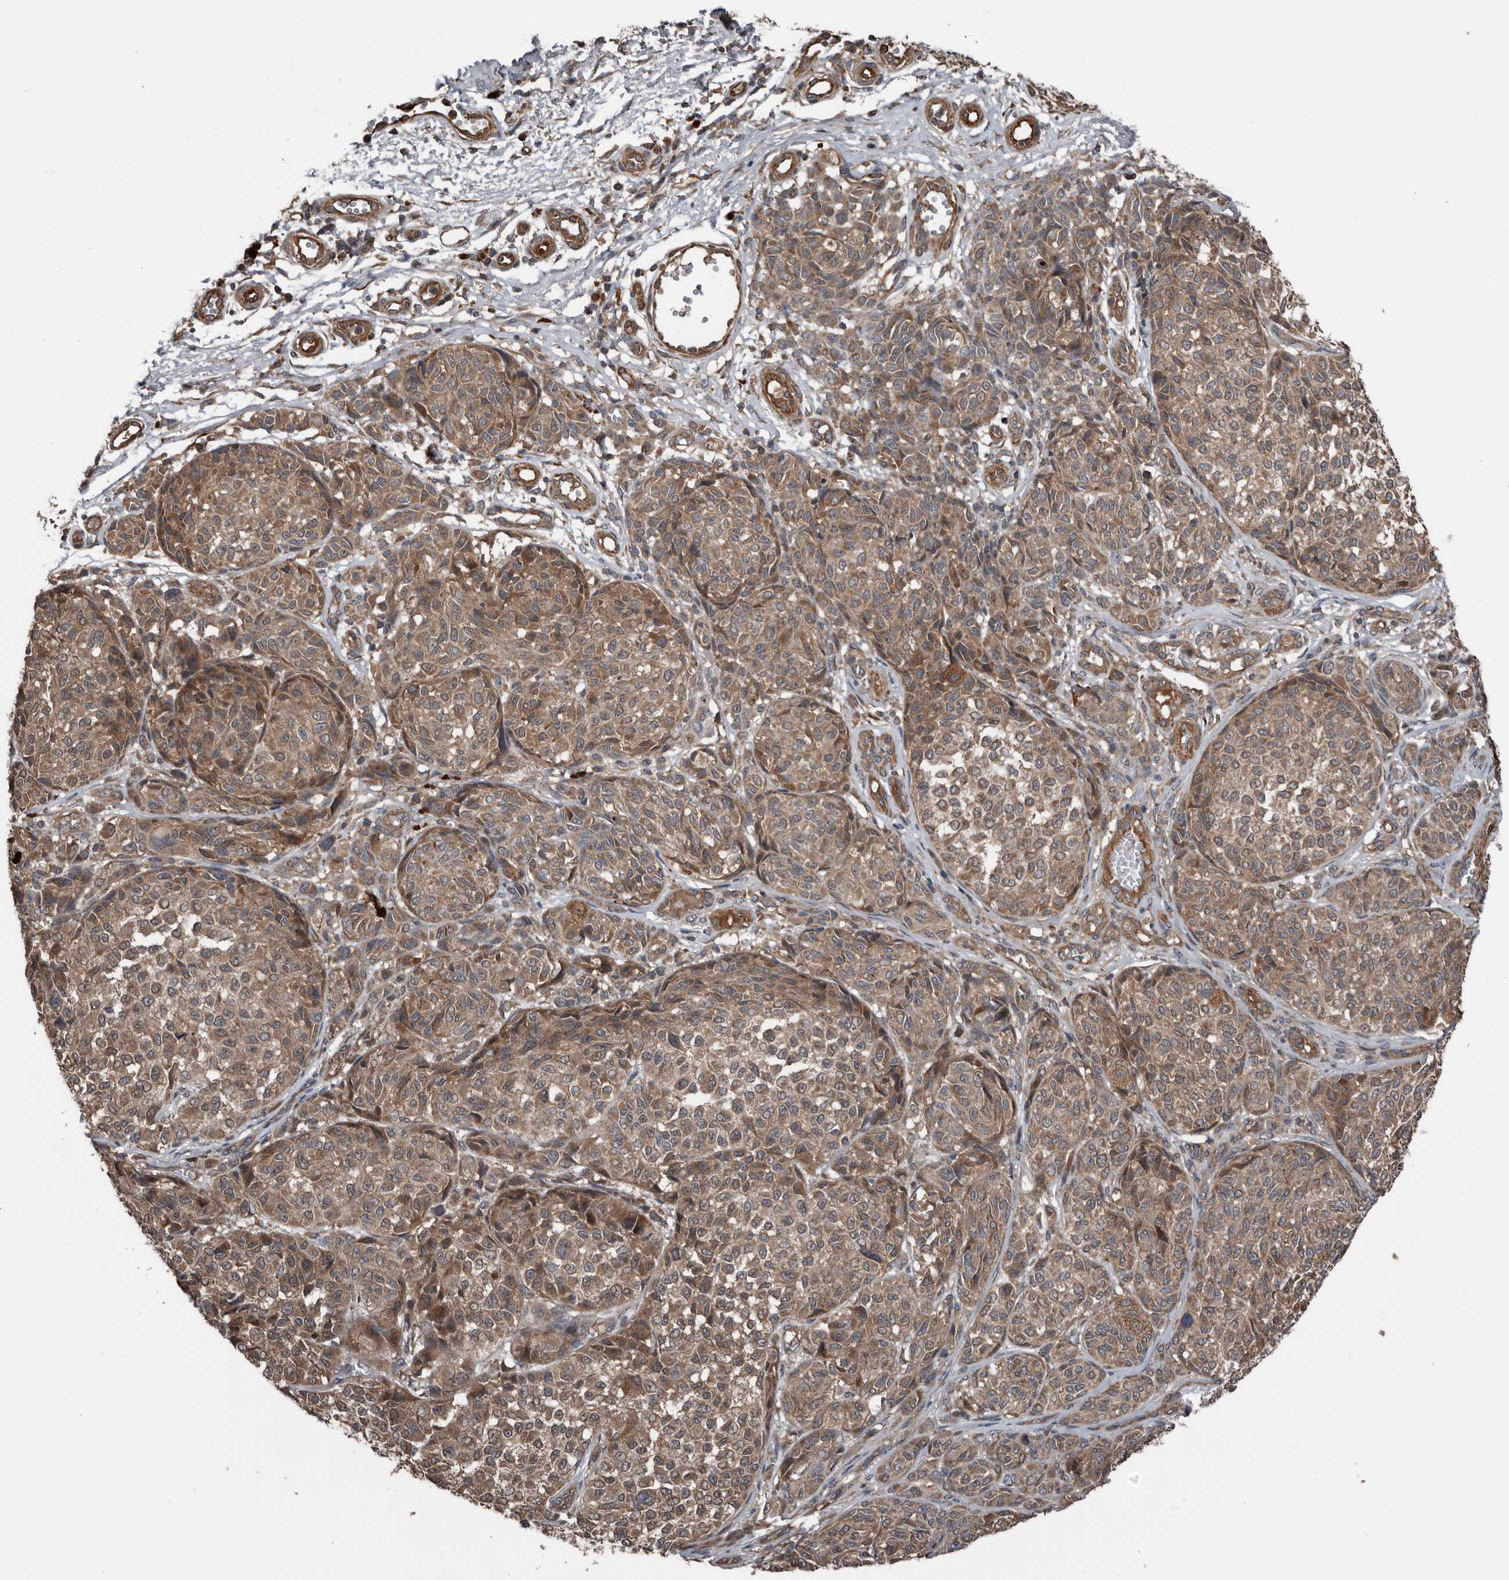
{"staining": {"intensity": "moderate", "quantity": ">75%", "location": "cytoplasmic/membranous"}, "tissue": "melanoma", "cell_type": "Tumor cells", "image_type": "cancer", "snomed": [{"axis": "morphology", "description": "Malignant melanoma, NOS"}, {"axis": "topography", "description": "Skin"}], "caption": "Tumor cells demonstrate medium levels of moderate cytoplasmic/membranous positivity in approximately >75% of cells in melanoma.", "gene": "DNAJB4", "patient": {"sex": "male", "age": 83}}